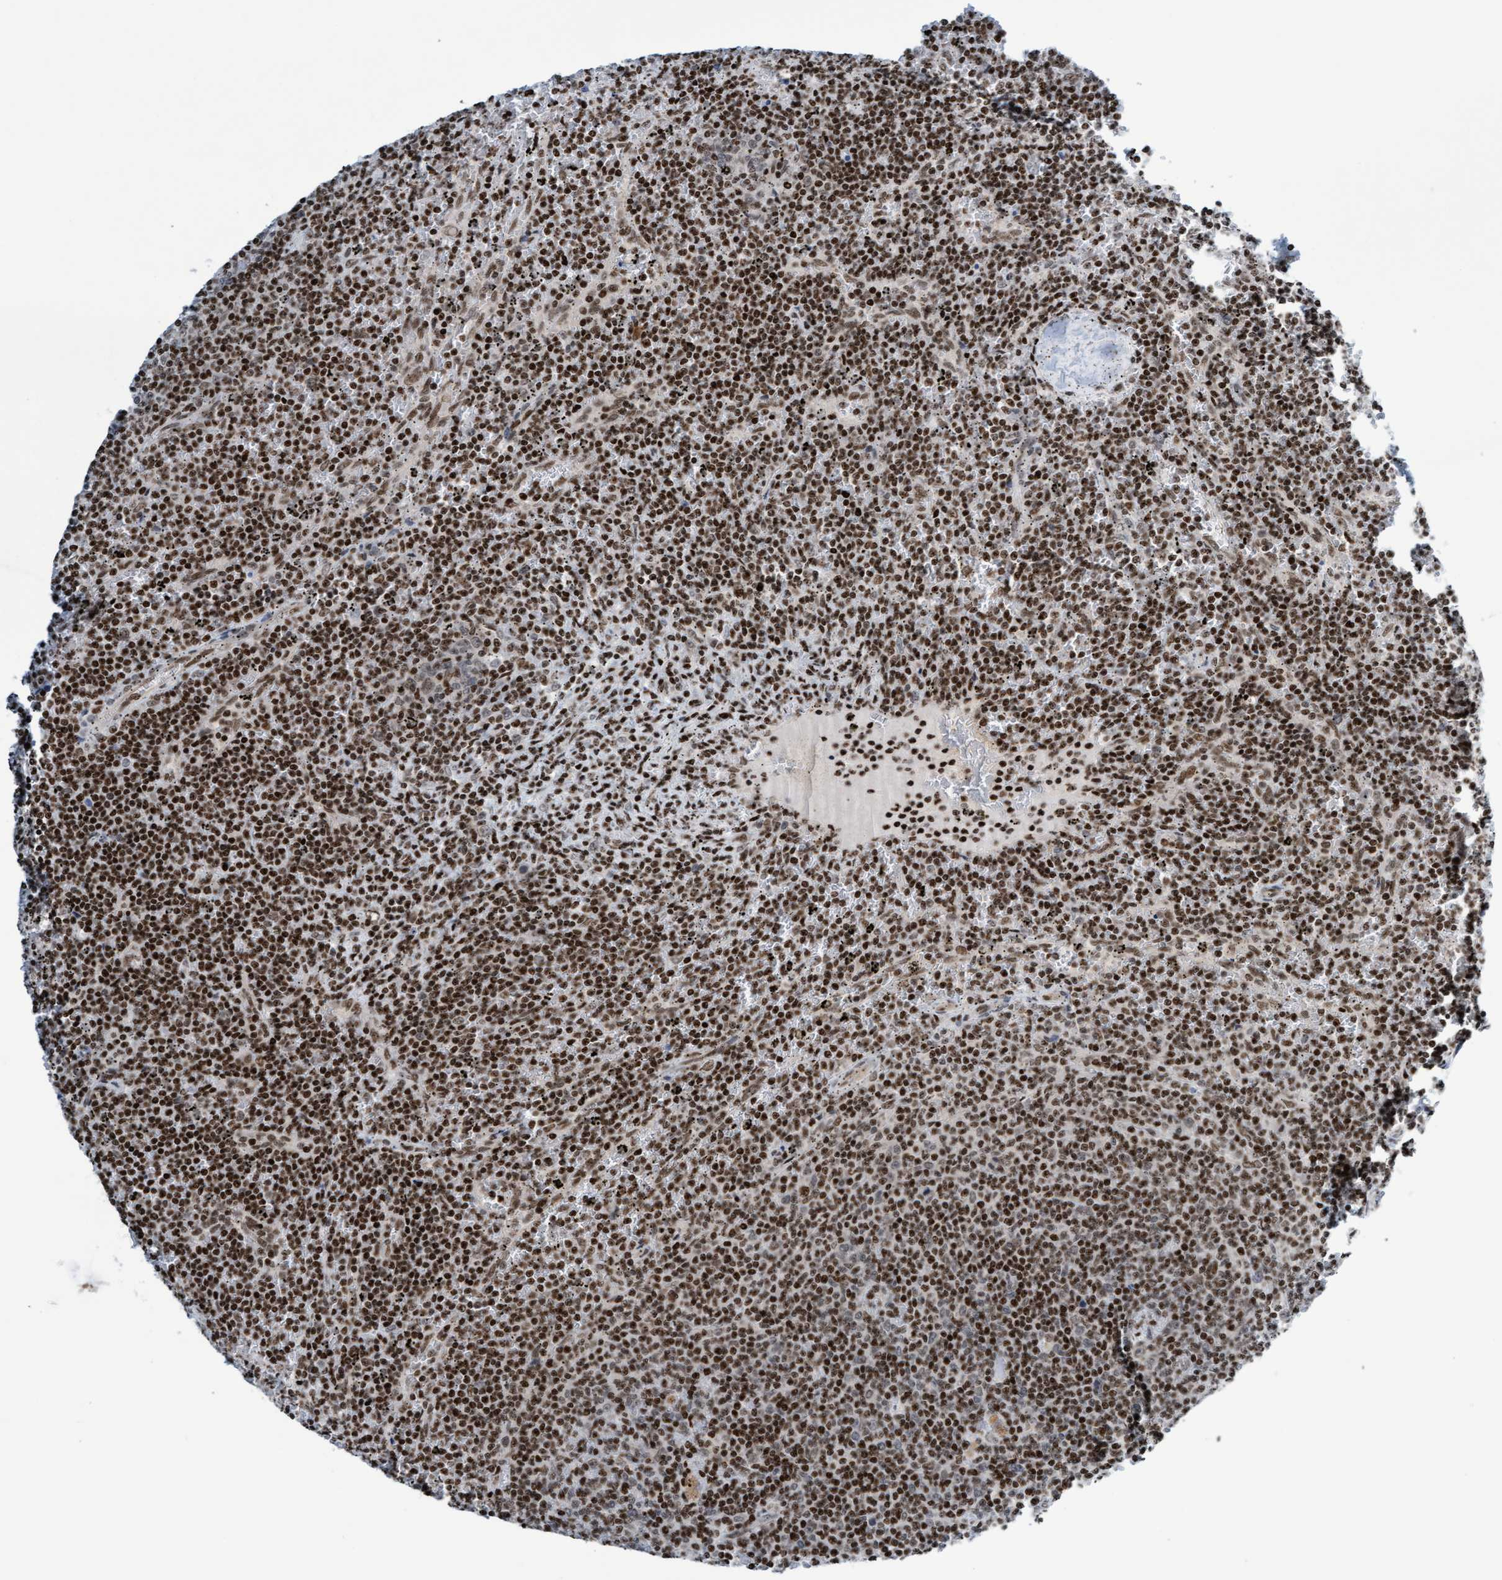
{"staining": {"intensity": "strong", "quantity": ">75%", "location": "nuclear"}, "tissue": "lymphoma", "cell_type": "Tumor cells", "image_type": "cancer", "snomed": [{"axis": "morphology", "description": "Malignant lymphoma, non-Hodgkin's type, Low grade"}, {"axis": "topography", "description": "Spleen"}], "caption": "IHC of malignant lymphoma, non-Hodgkin's type (low-grade) shows high levels of strong nuclear positivity in about >75% of tumor cells.", "gene": "GLRX2", "patient": {"sex": "female", "age": 50}}